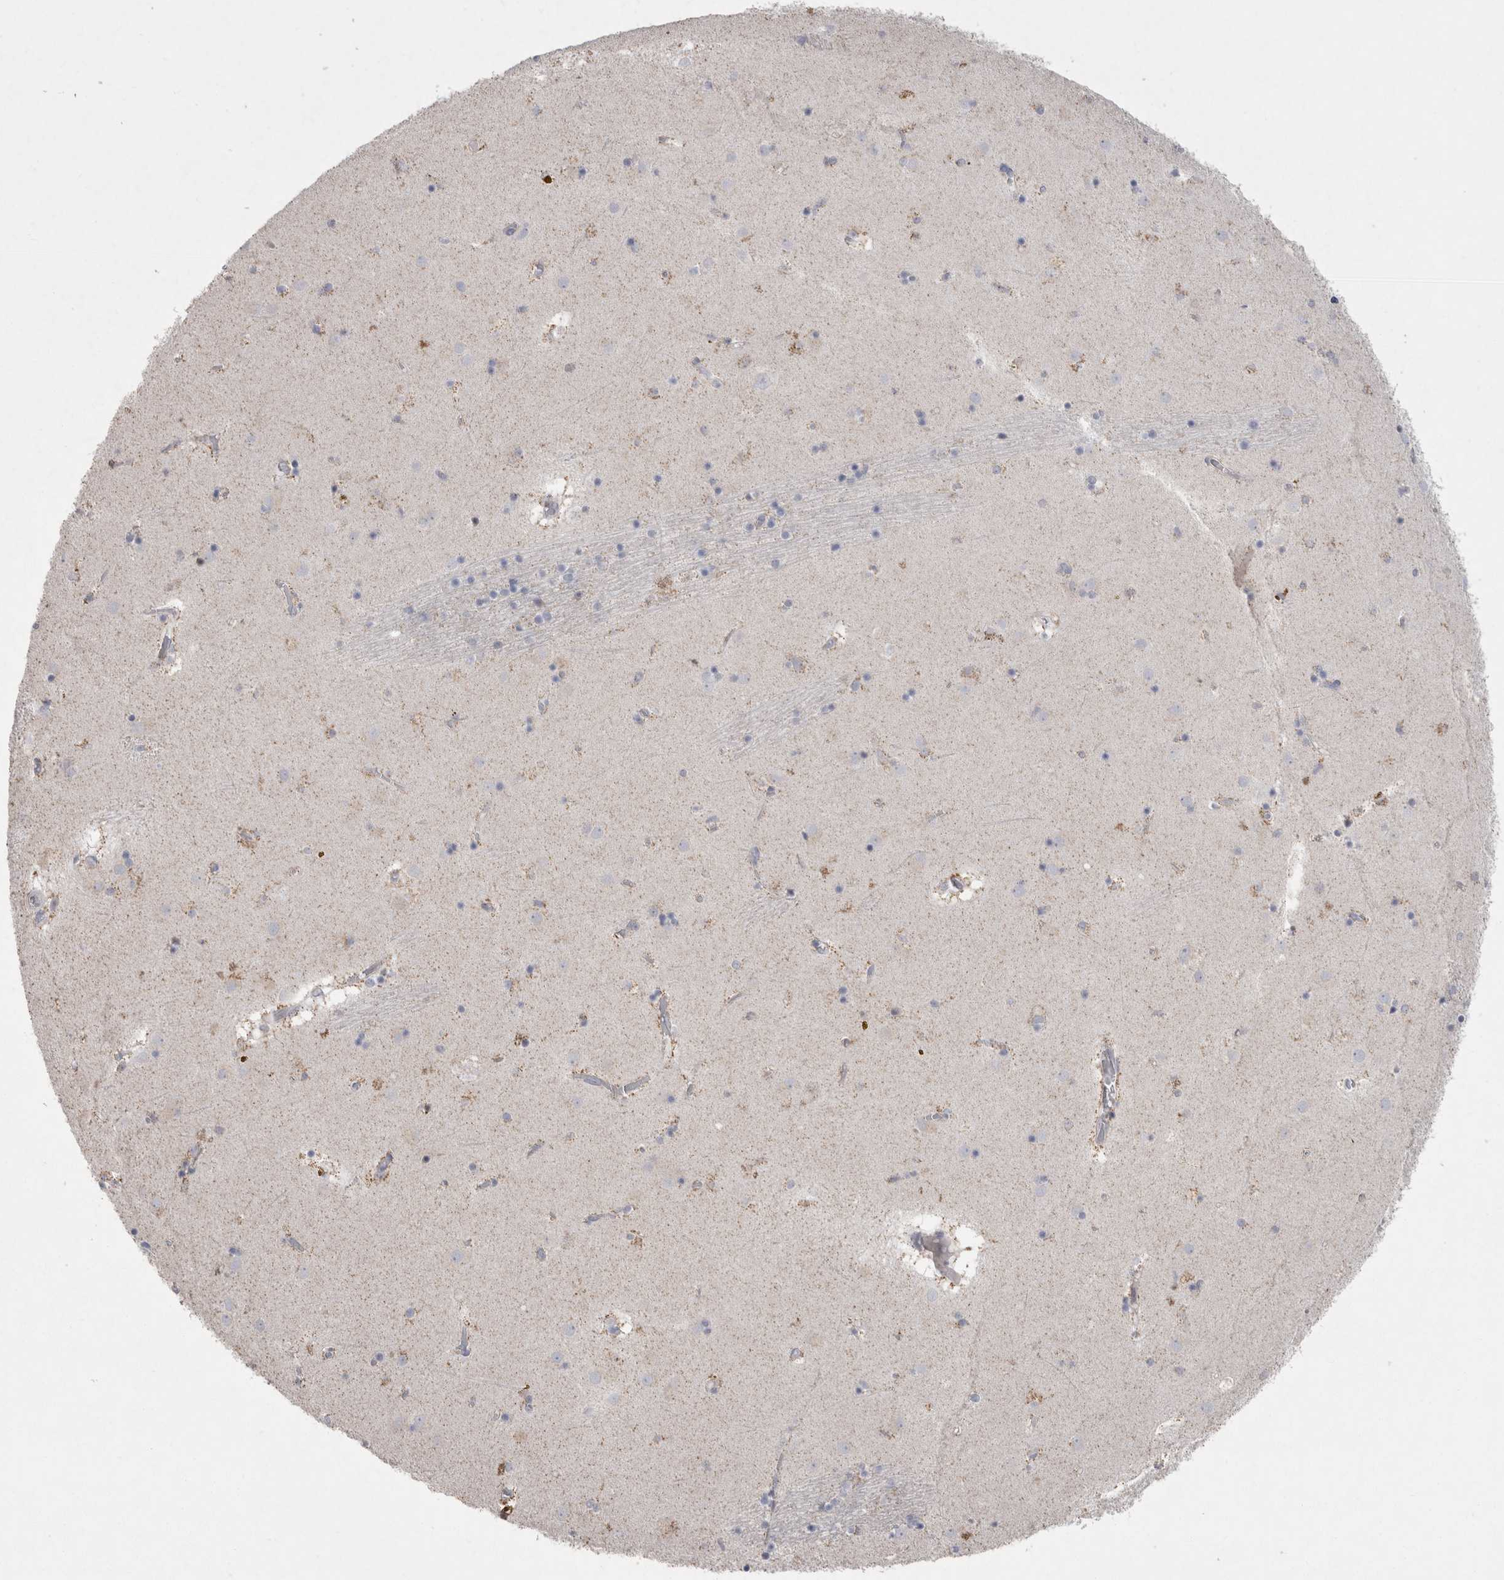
{"staining": {"intensity": "moderate", "quantity": "<25%", "location": "cytoplasmic/membranous"}, "tissue": "caudate", "cell_type": "Glial cells", "image_type": "normal", "snomed": [{"axis": "morphology", "description": "Normal tissue, NOS"}, {"axis": "topography", "description": "Lateral ventricle wall"}], "caption": "Caudate stained with DAB immunohistochemistry (IHC) reveals low levels of moderate cytoplasmic/membranous expression in approximately <25% of glial cells. (Stains: DAB in brown, nuclei in blue, Microscopy: brightfield microscopy at high magnification).", "gene": "AGMAT", "patient": {"sex": "male", "age": 70}}